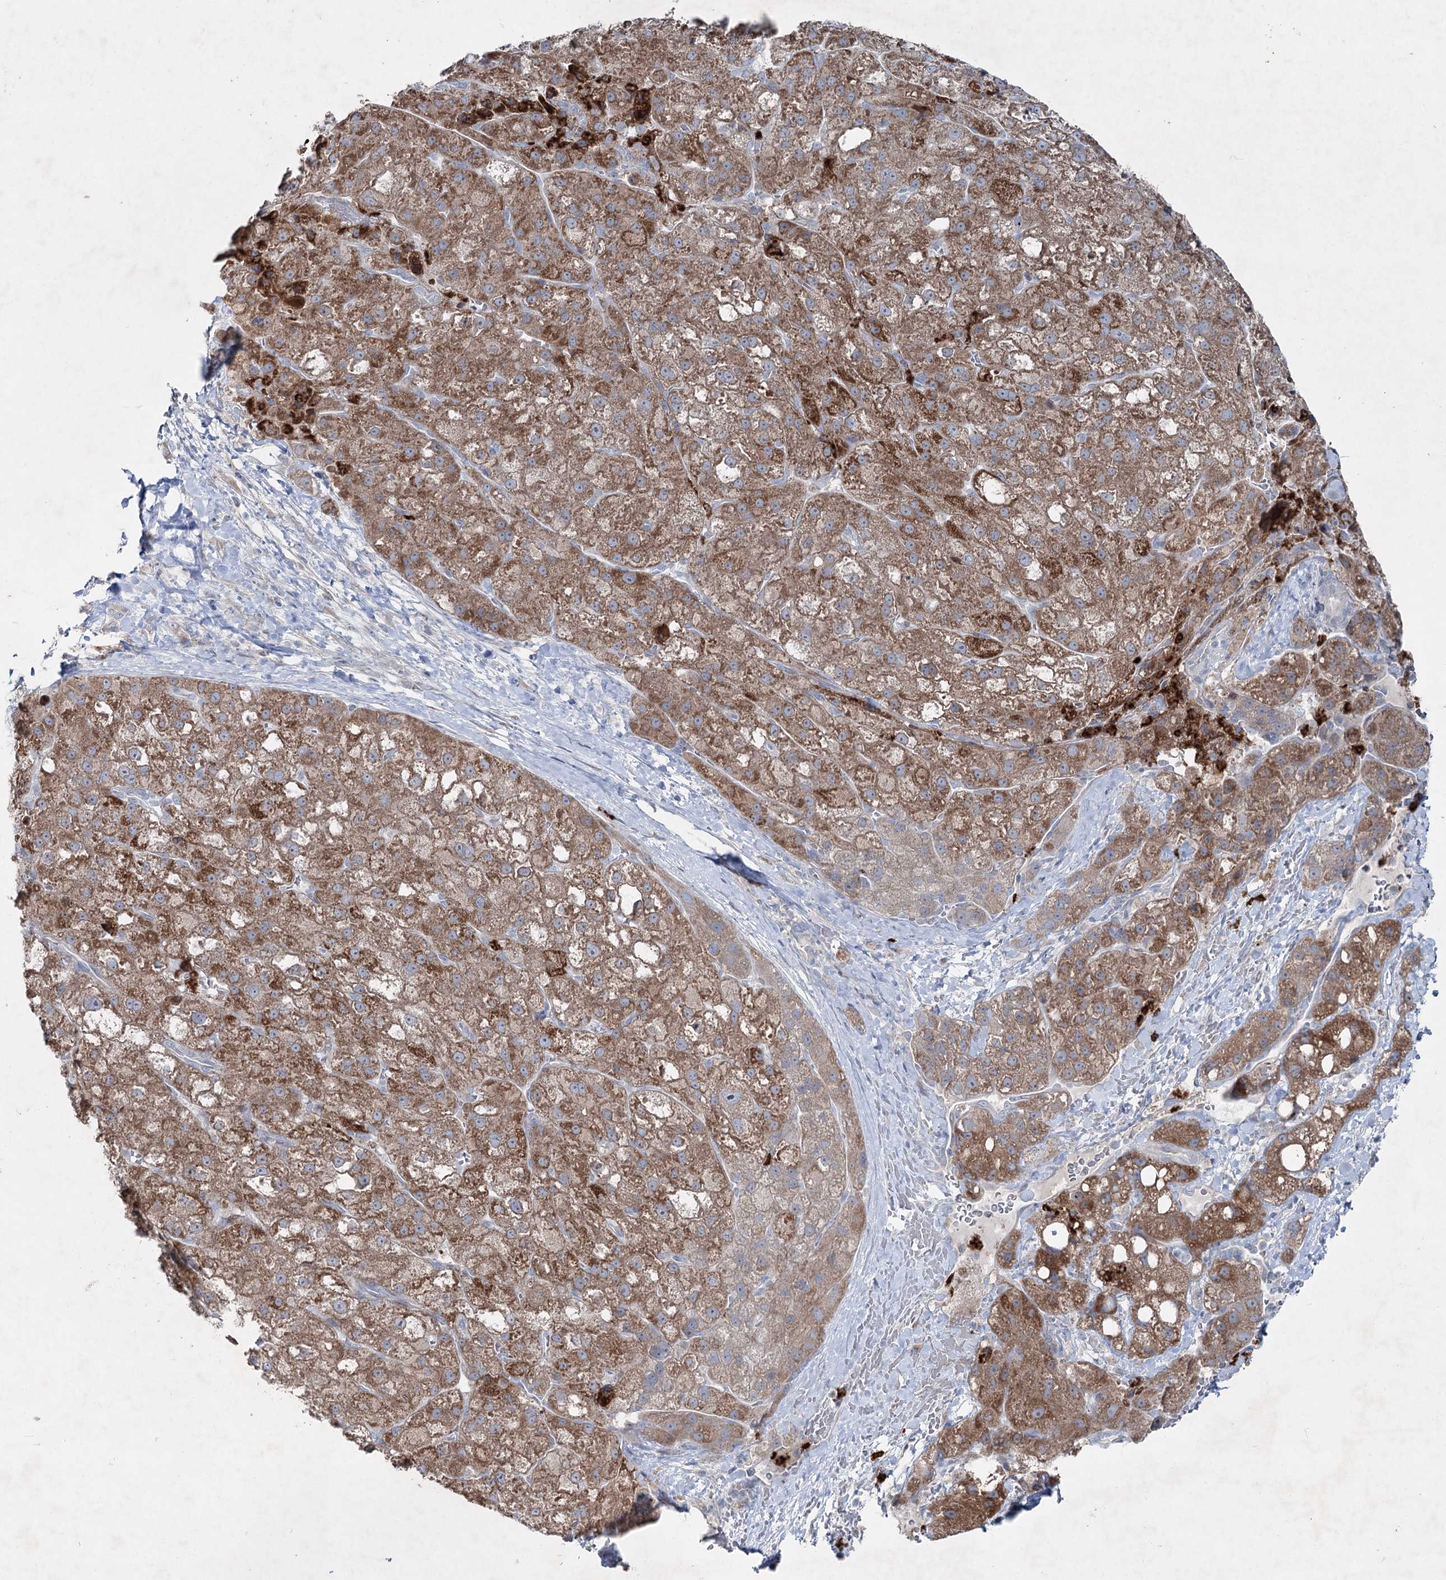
{"staining": {"intensity": "moderate", "quantity": ">75%", "location": "cytoplasmic/membranous"}, "tissue": "liver cancer", "cell_type": "Tumor cells", "image_type": "cancer", "snomed": [{"axis": "morphology", "description": "Normal tissue, NOS"}, {"axis": "morphology", "description": "Carcinoma, Hepatocellular, NOS"}, {"axis": "topography", "description": "Liver"}], "caption": "A medium amount of moderate cytoplasmic/membranous positivity is appreciated in about >75% of tumor cells in liver cancer tissue.", "gene": "PLA2G12A", "patient": {"sex": "male", "age": 57}}